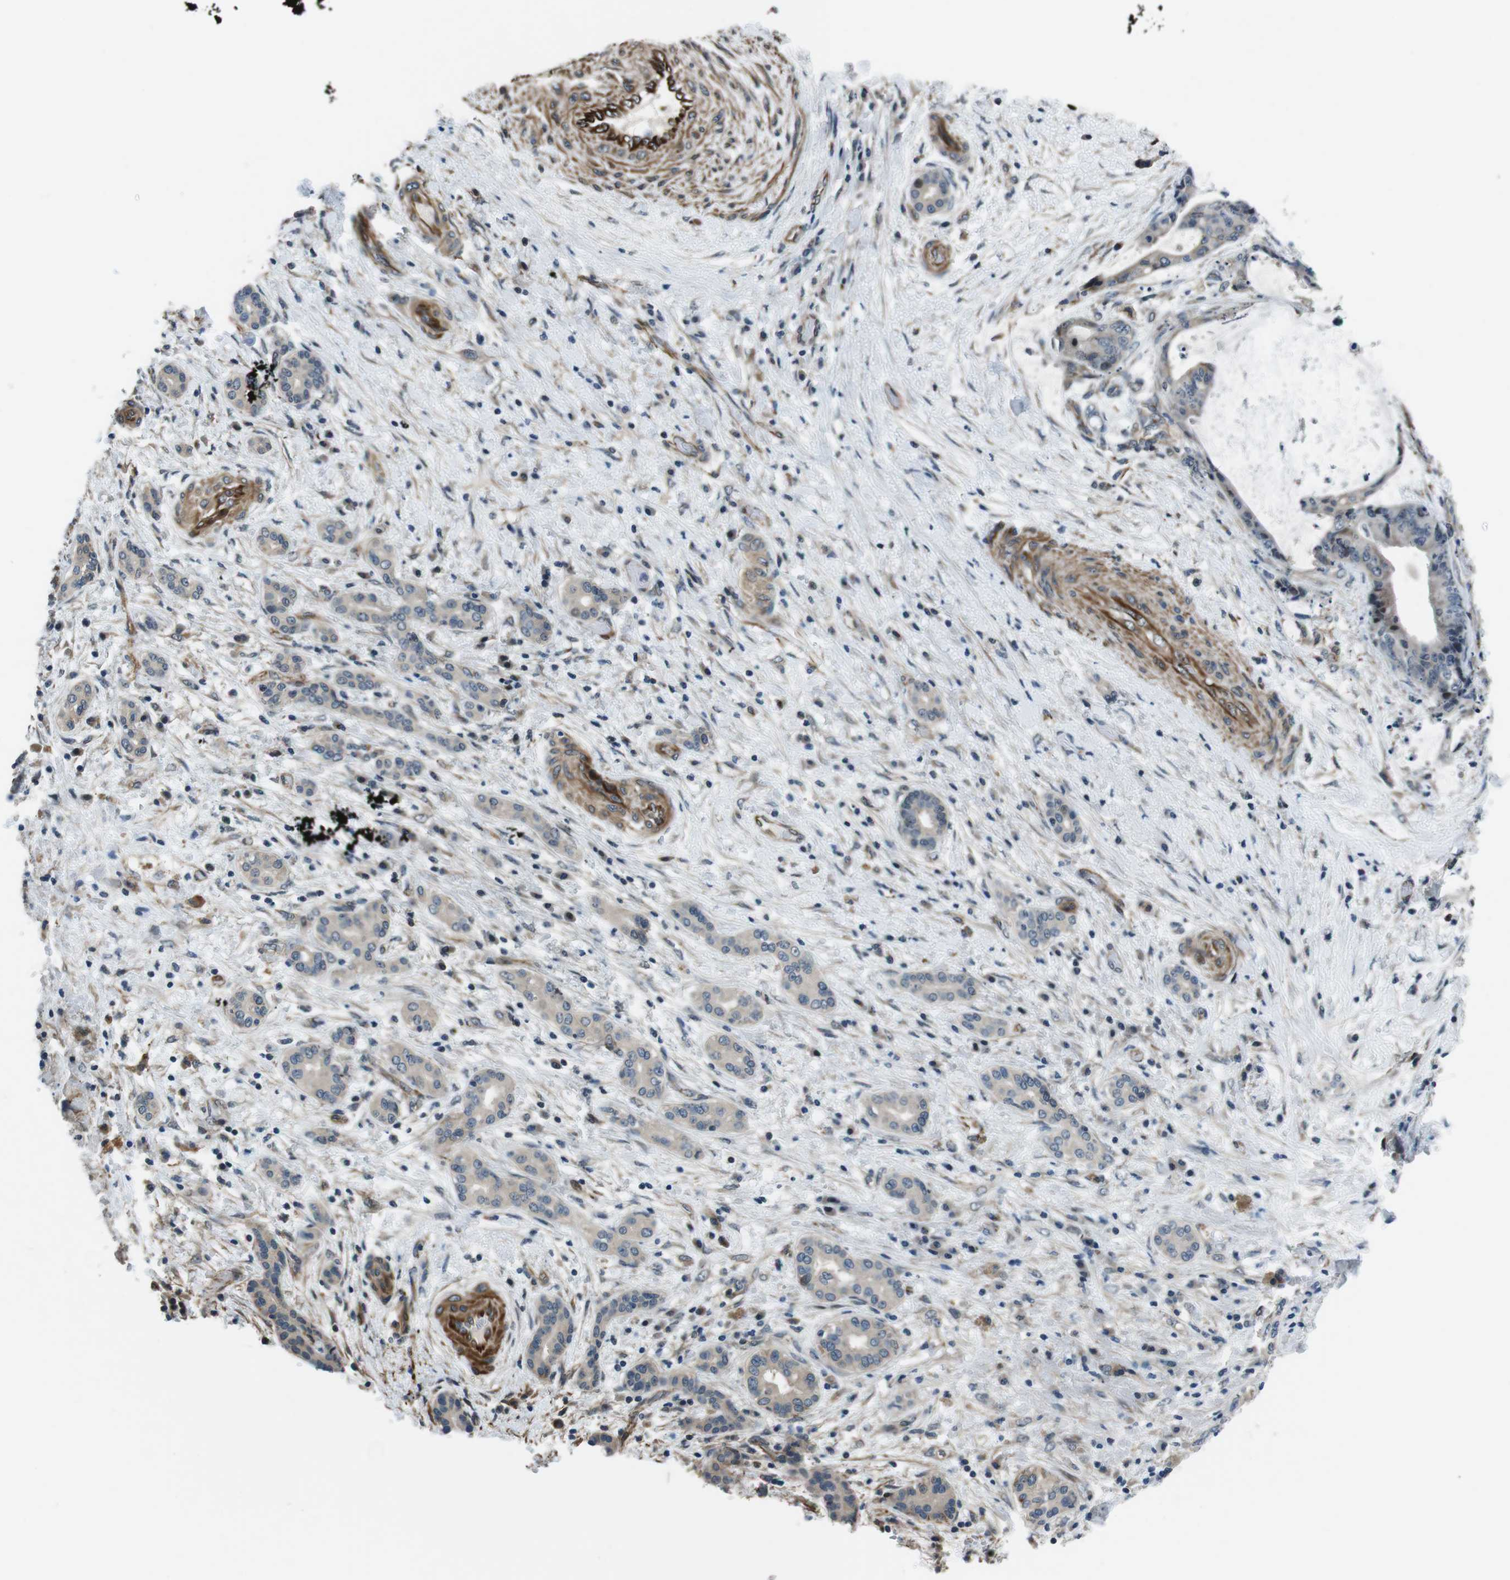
{"staining": {"intensity": "negative", "quantity": "none", "location": "none"}, "tissue": "liver cancer", "cell_type": "Tumor cells", "image_type": "cancer", "snomed": [{"axis": "morphology", "description": "Cholangiocarcinoma"}, {"axis": "topography", "description": "Liver"}], "caption": "Tumor cells show no significant protein positivity in liver cancer.", "gene": "LRRC49", "patient": {"sex": "female", "age": 73}}